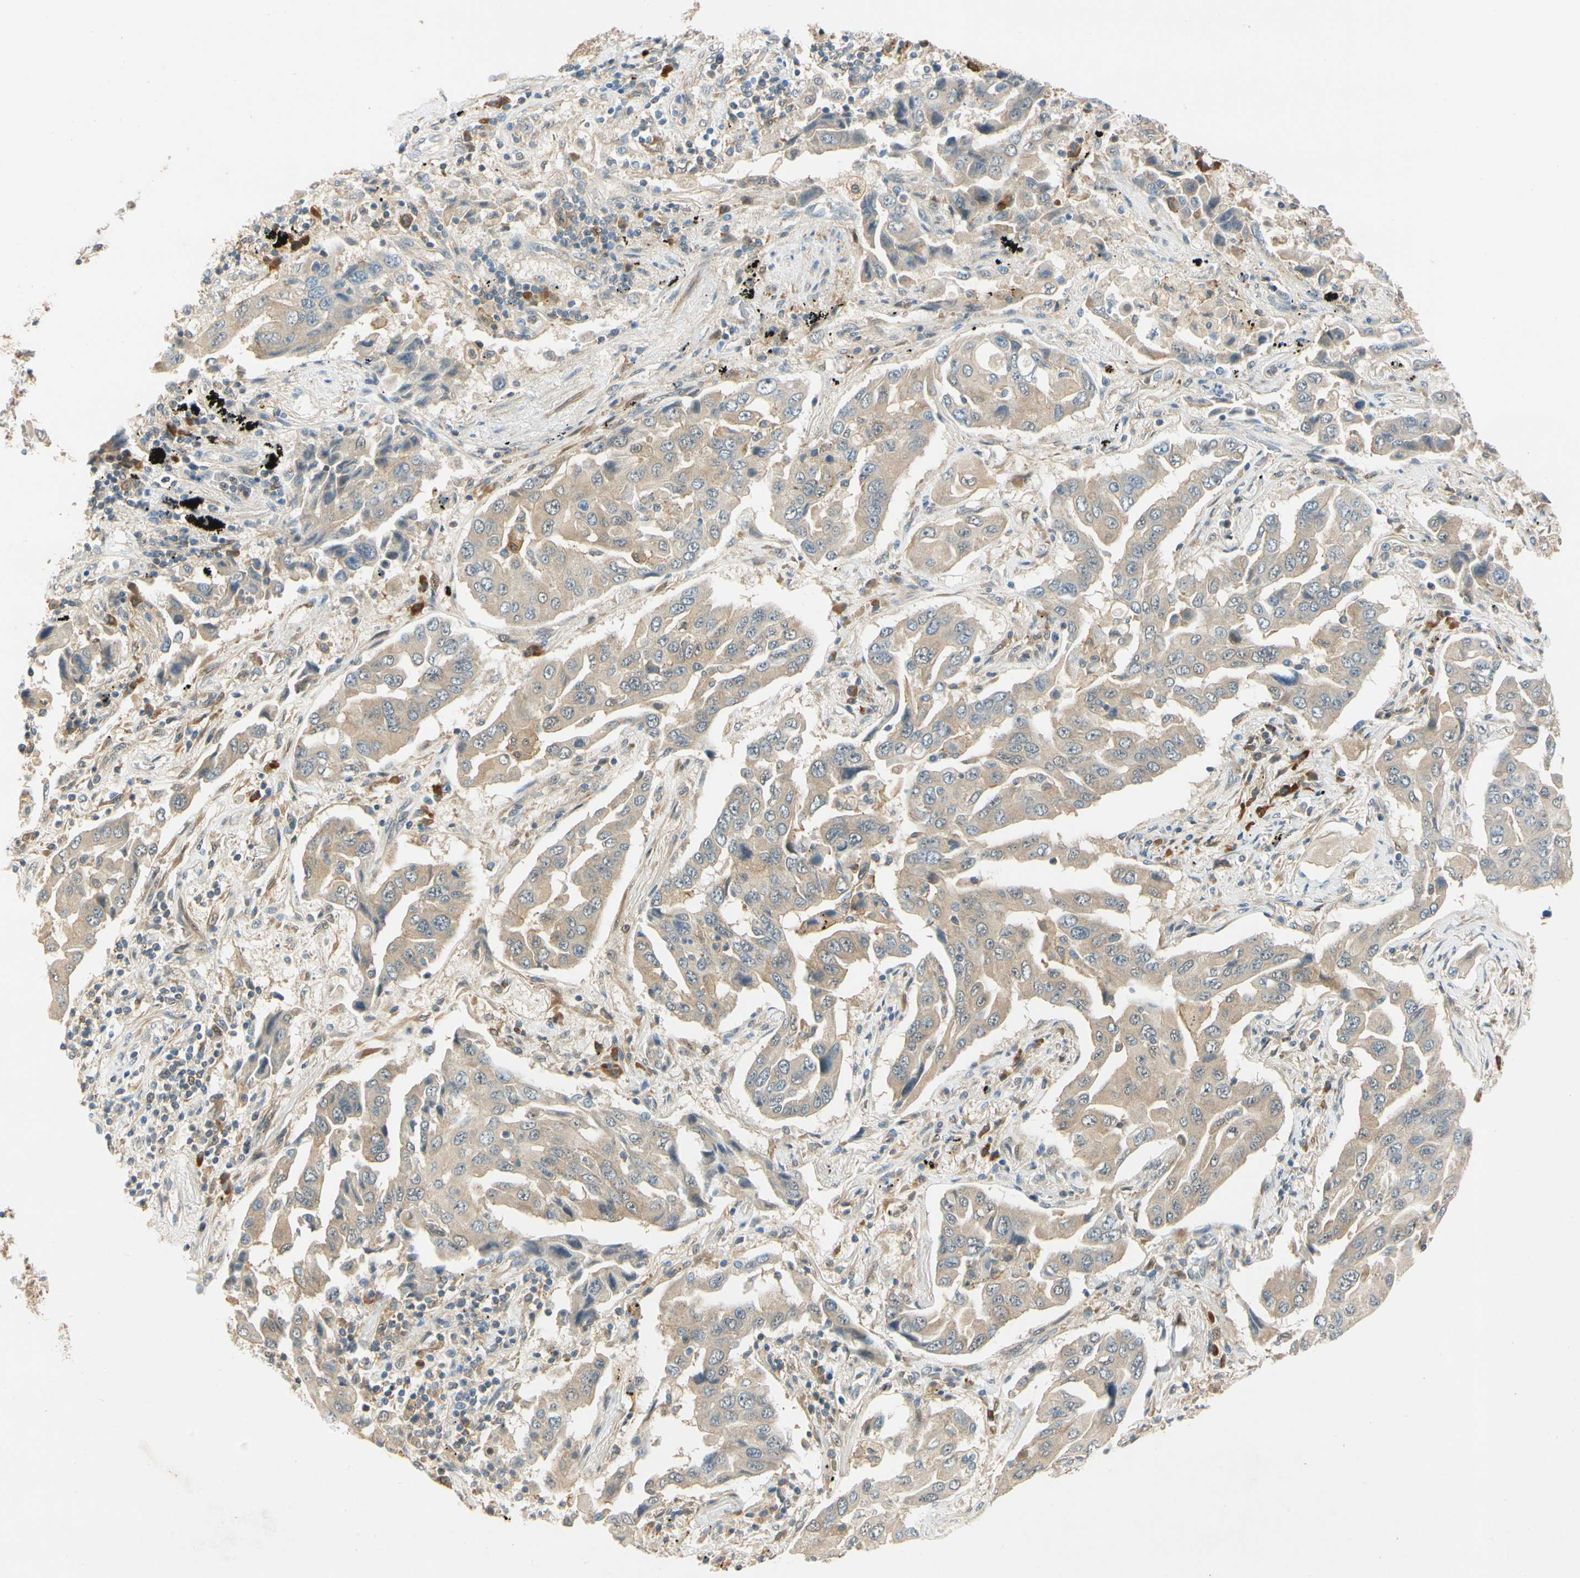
{"staining": {"intensity": "moderate", "quantity": ">75%", "location": "cytoplasmic/membranous"}, "tissue": "lung cancer", "cell_type": "Tumor cells", "image_type": "cancer", "snomed": [{"axis": "morphology", "description": "Adenocarcinoma, NOS"}, {"axis": "topography", "description": "Lung"}], "caption": "Protein positivity by immunohistochemistry displays moderate cytoplasmic/membranous expression in about >75% of tumor cells in lung cancer (adenocarcinoma).", "gene": "WIPI1", "patient": {"sex": "female", "age": 65}}